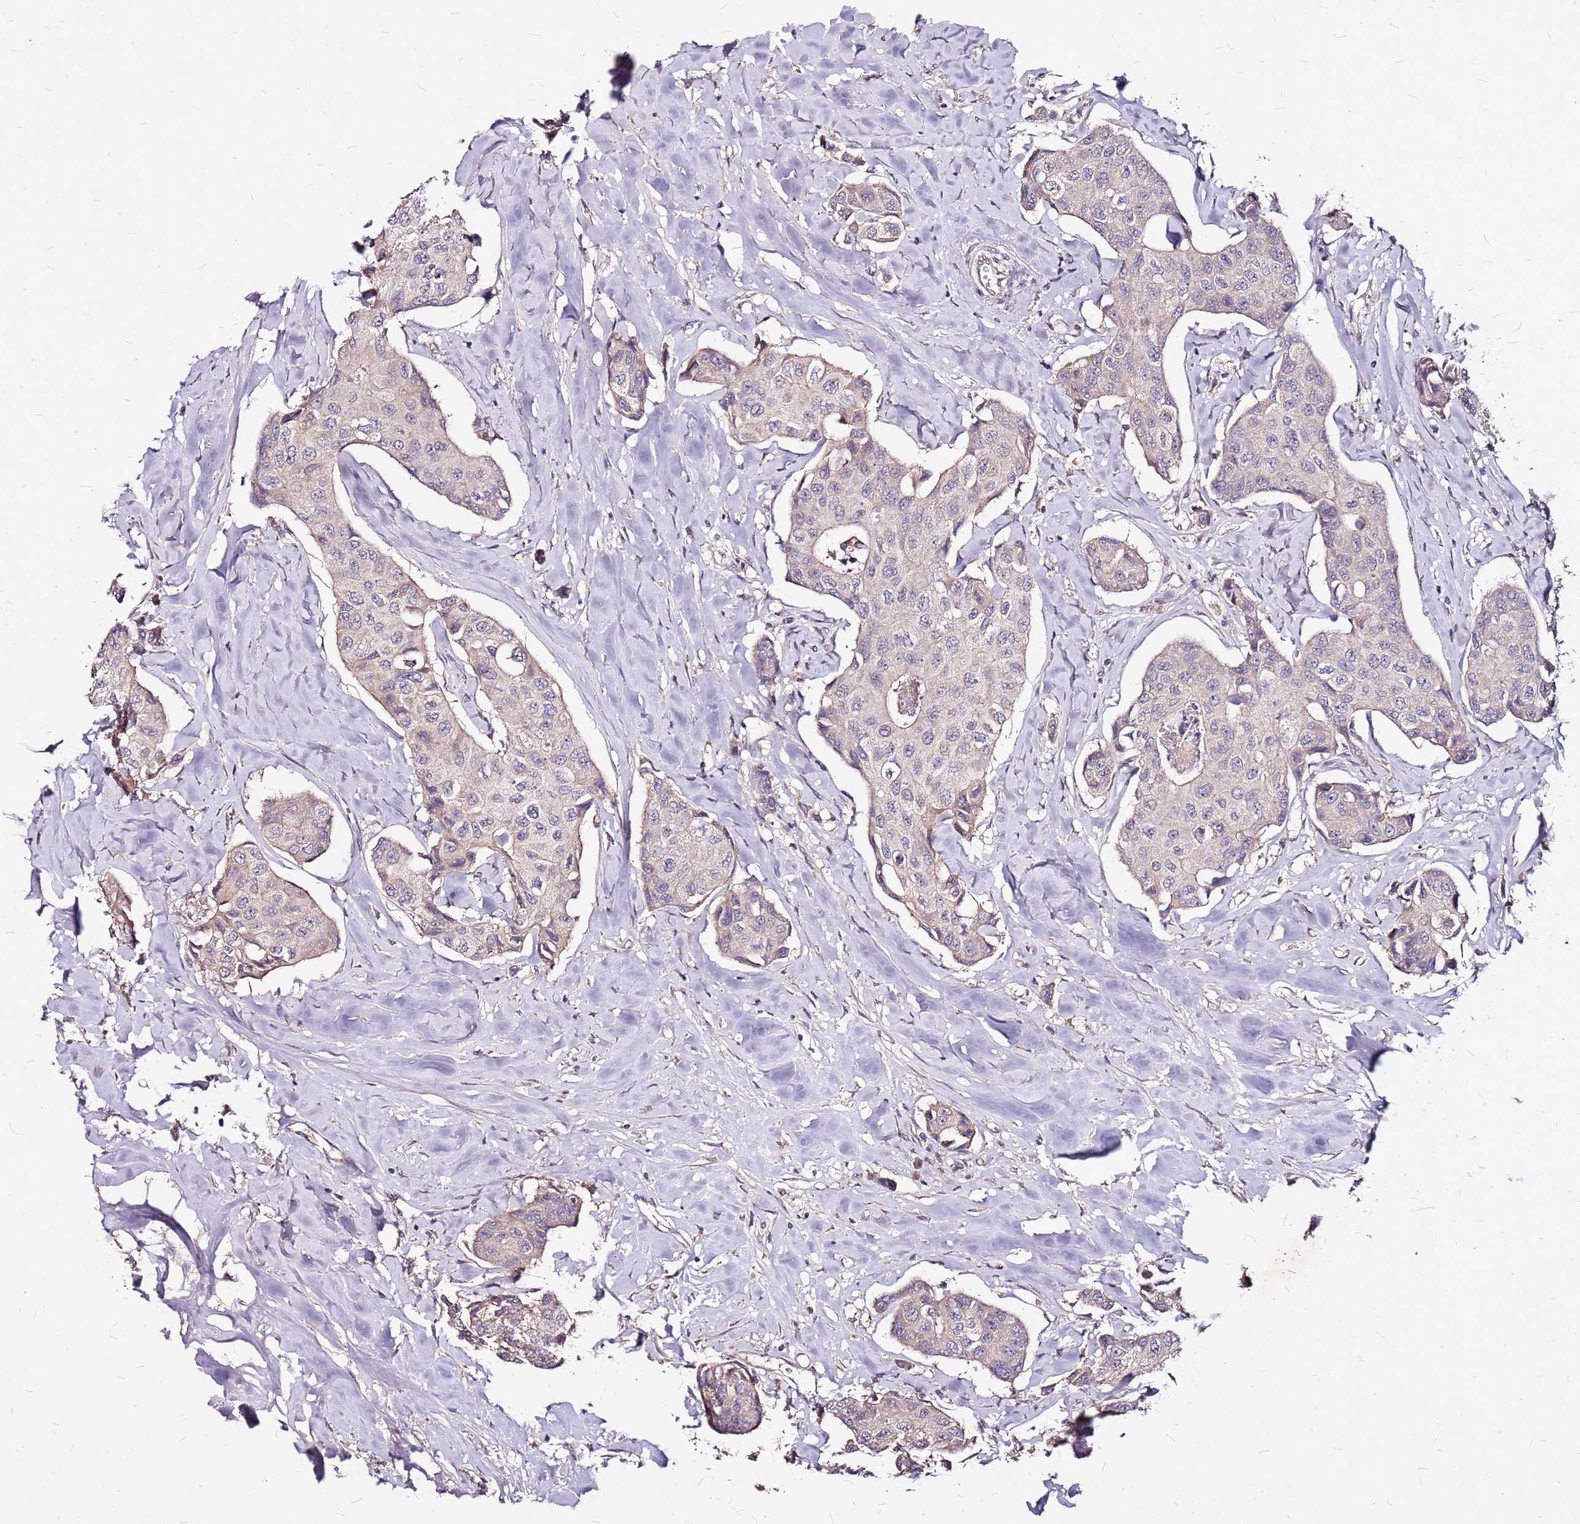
{"staining": {"intensity": "weak", "quantity": "<25%", "location": "cytoplasmic/membranous"}, "tissue": "breast cancer", "cell_type": "Tumor cells", "image_type": "cancer", "snomed": [{"axis": "morphology", "description": "Duct carcinoma"}, {"axis": "topography", "description": "Breast"}], "caption": "Immunohistochemical staining of human breast cancer (invasive ductal carcinoma) demonstrates no significant staining in tumor cells. (DAB (3,3'-diaminobenzidine) immunohistochemistry (IHC) visualized using brightfield microscopy, high magnification).", "gene": "DCDC2C", "patient": {"sex": "female", "age": 80}}